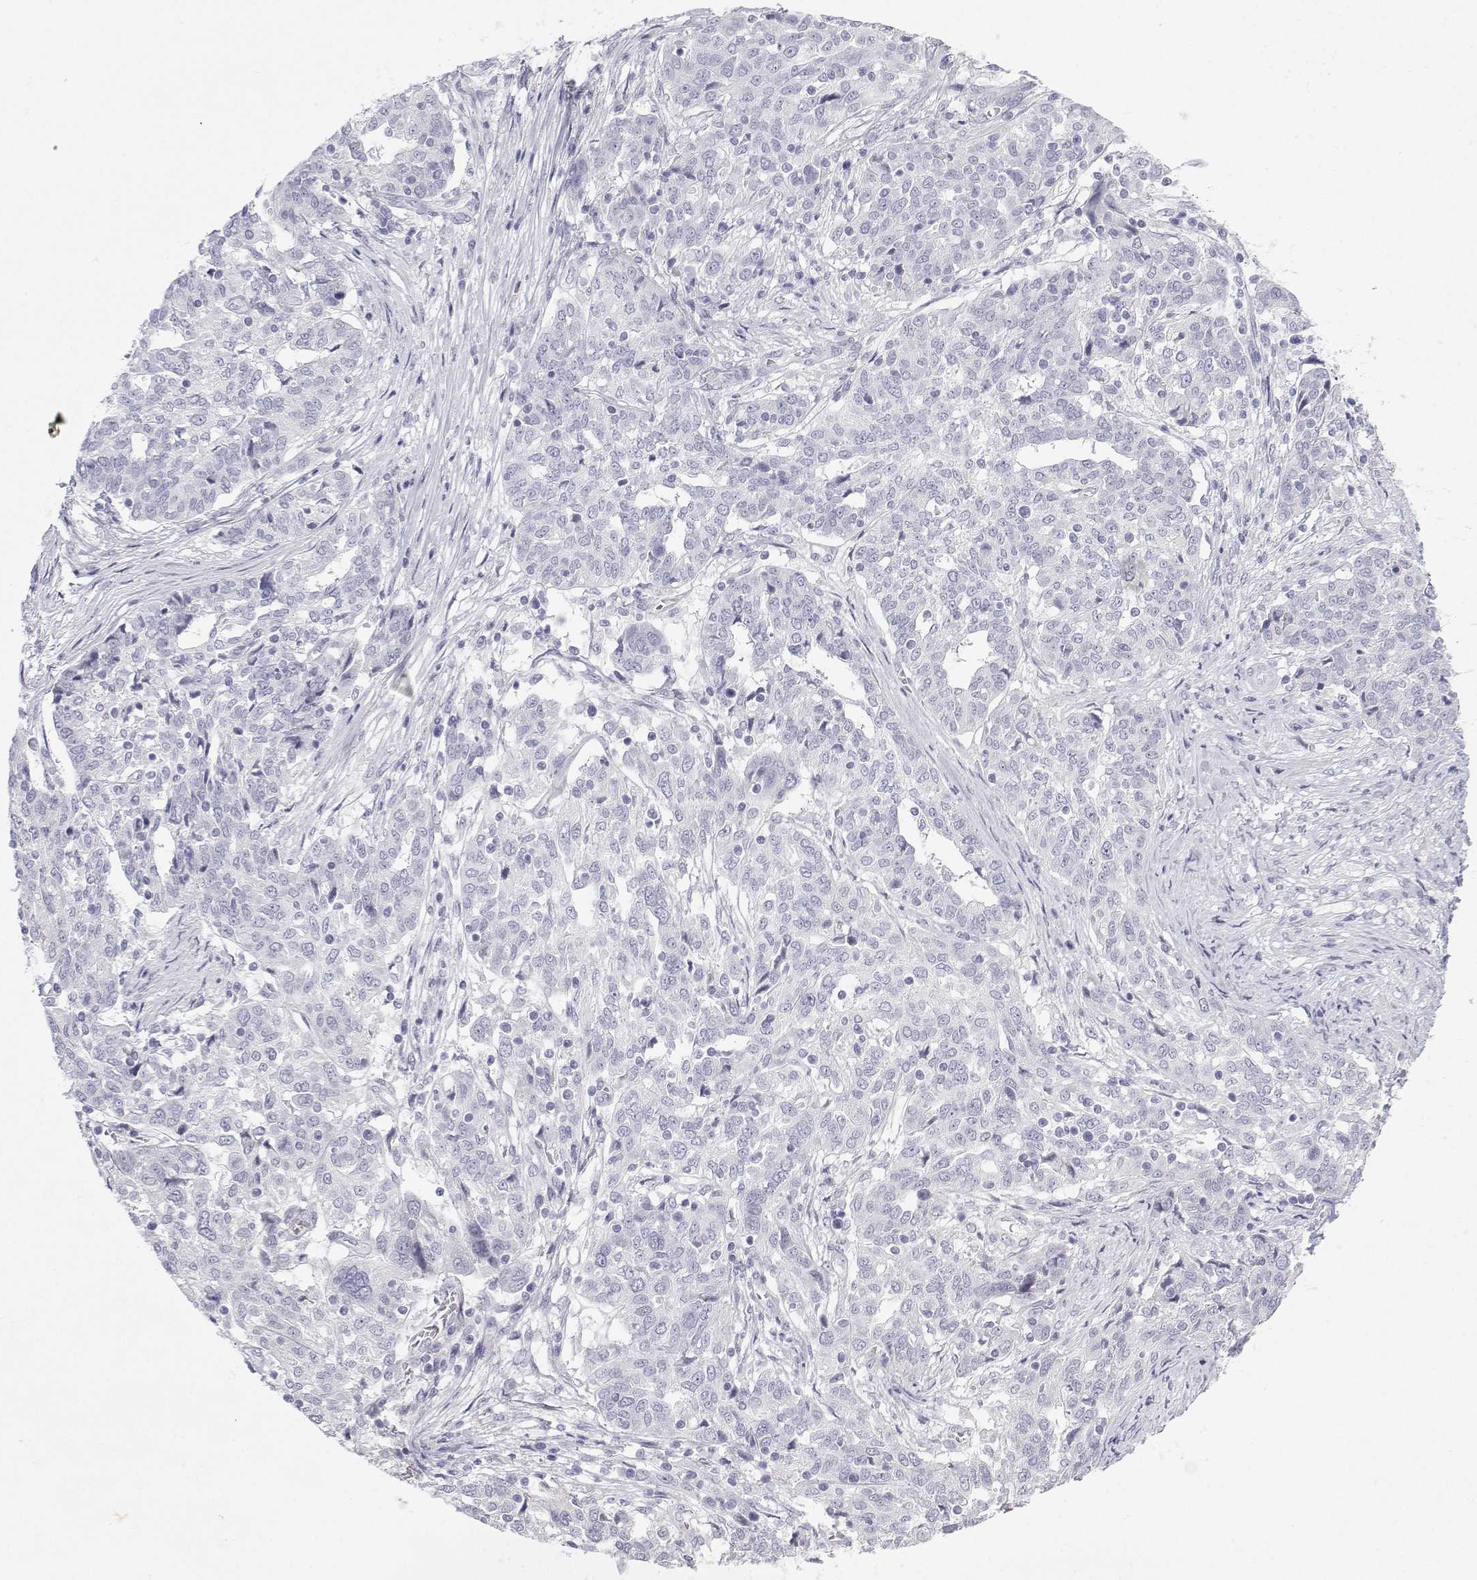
{"staining": {"intensity": "negative", "quantity": "none", "location": "none"}, "tissue": "ovarian cancer", "cell_type": "Tumor cells", "image_type": "cancer", "snomed": [{"axis": "morphology", "description": "Cystadenocarcinoma, serous, NOS"}, {"axis": "topography", "description": "Ovary"}], "caption": "This is an immunohistochemistry micrograph of human serous cystadenocarcinoma (ovarian). There is no staining in tumor cells.", "gene": "TTN", "patient": {"sex": "female", "age": 67}}